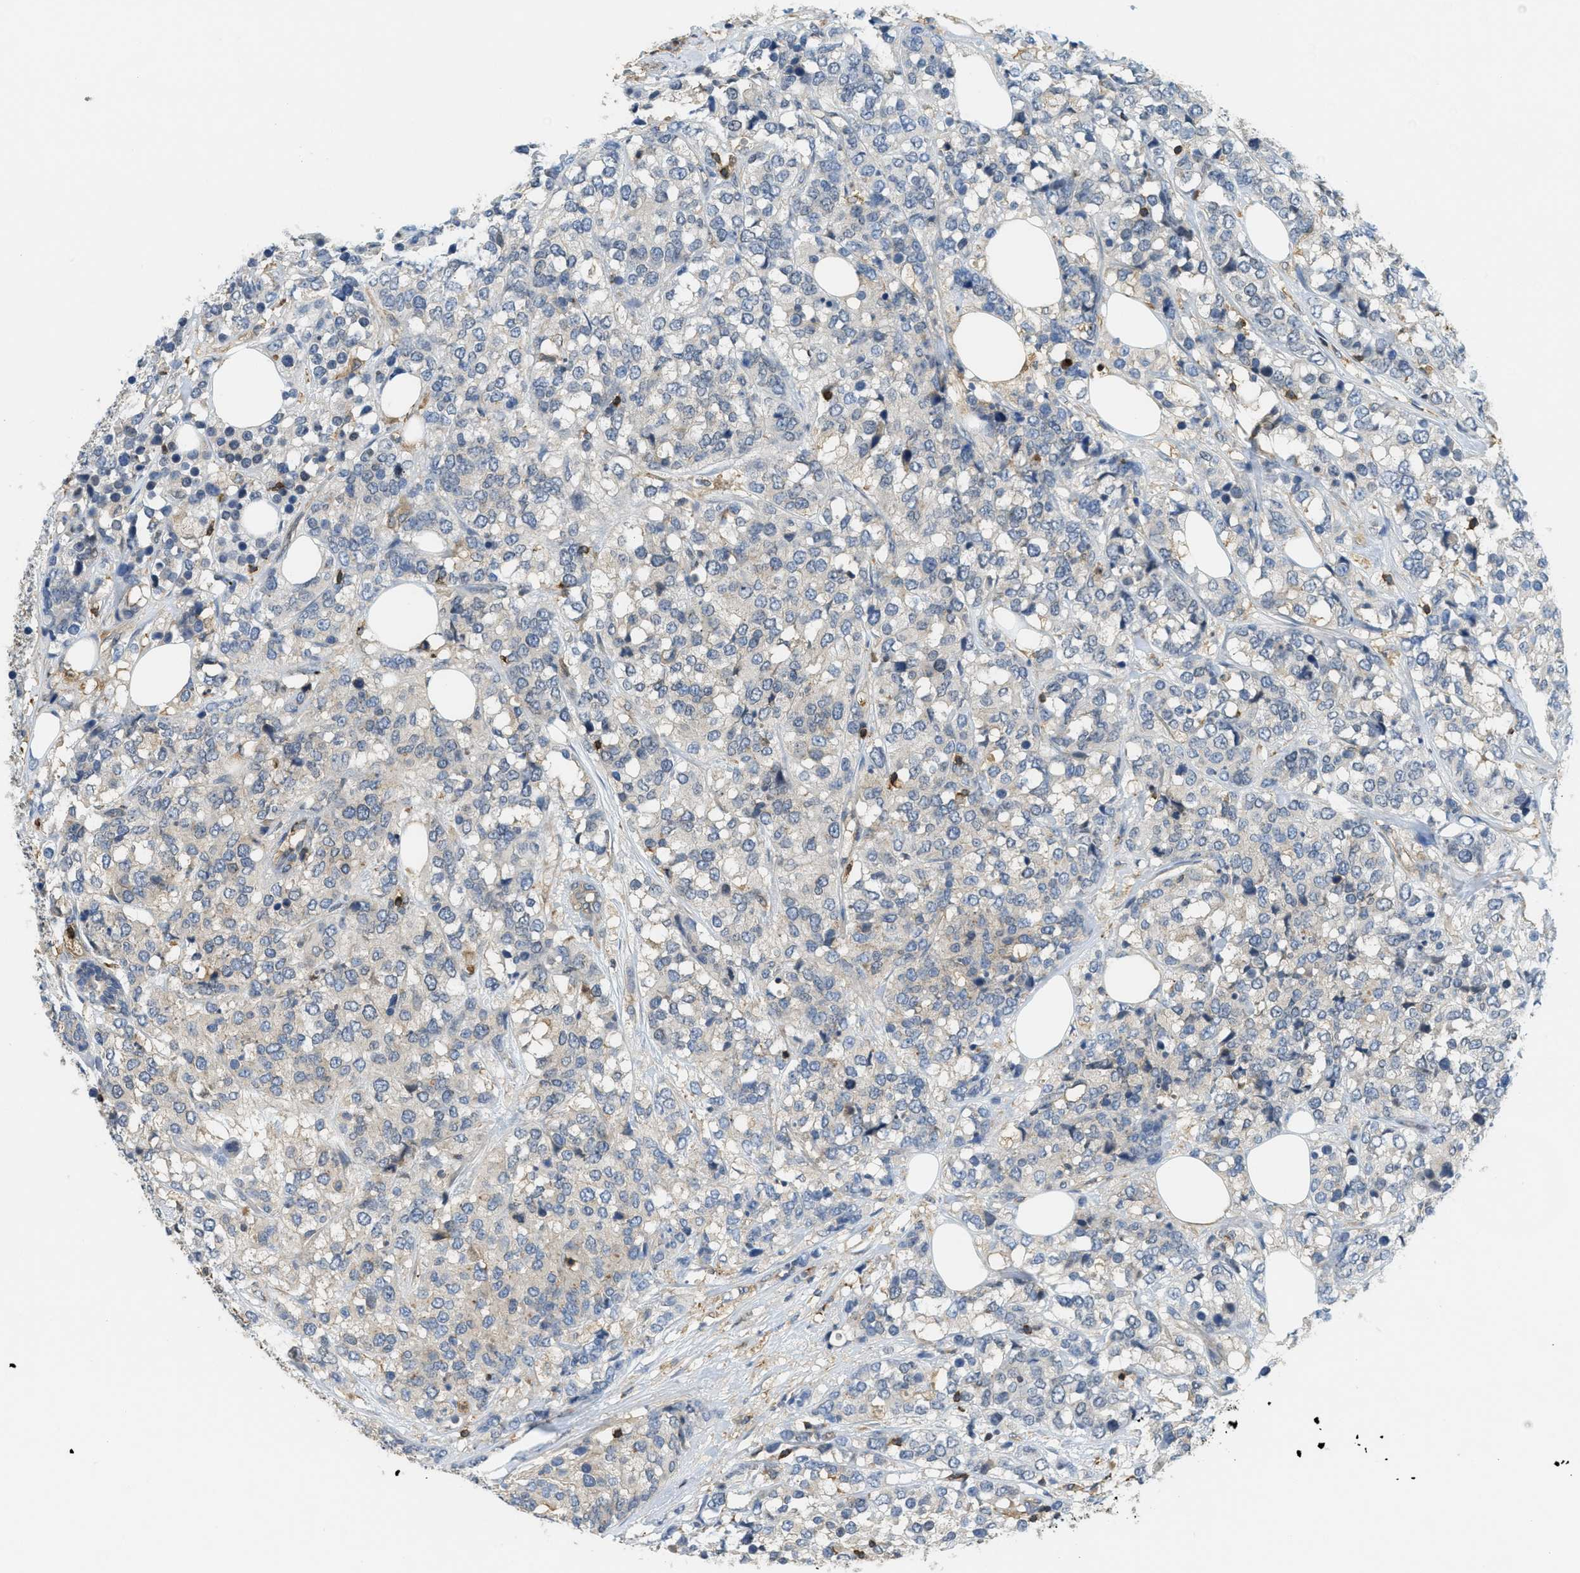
{"staining": {"intensity": "negative", "quantity": "none", "location": "none"}, "tissue": "breast cancer", "cell_type": "Tumor cells", "image_type": "cancer", "snomed": [{"axis": "morphology", "description": "Lobular carcinoma"}, {"axis": "topography", "description": "Breast"}], "caption": "The histopathology image displays no staining of tumor cells in breast cancer (lobular carcinoma).", "gene": "GRIK2", "patient": {"sex": "female", "age": 59}}